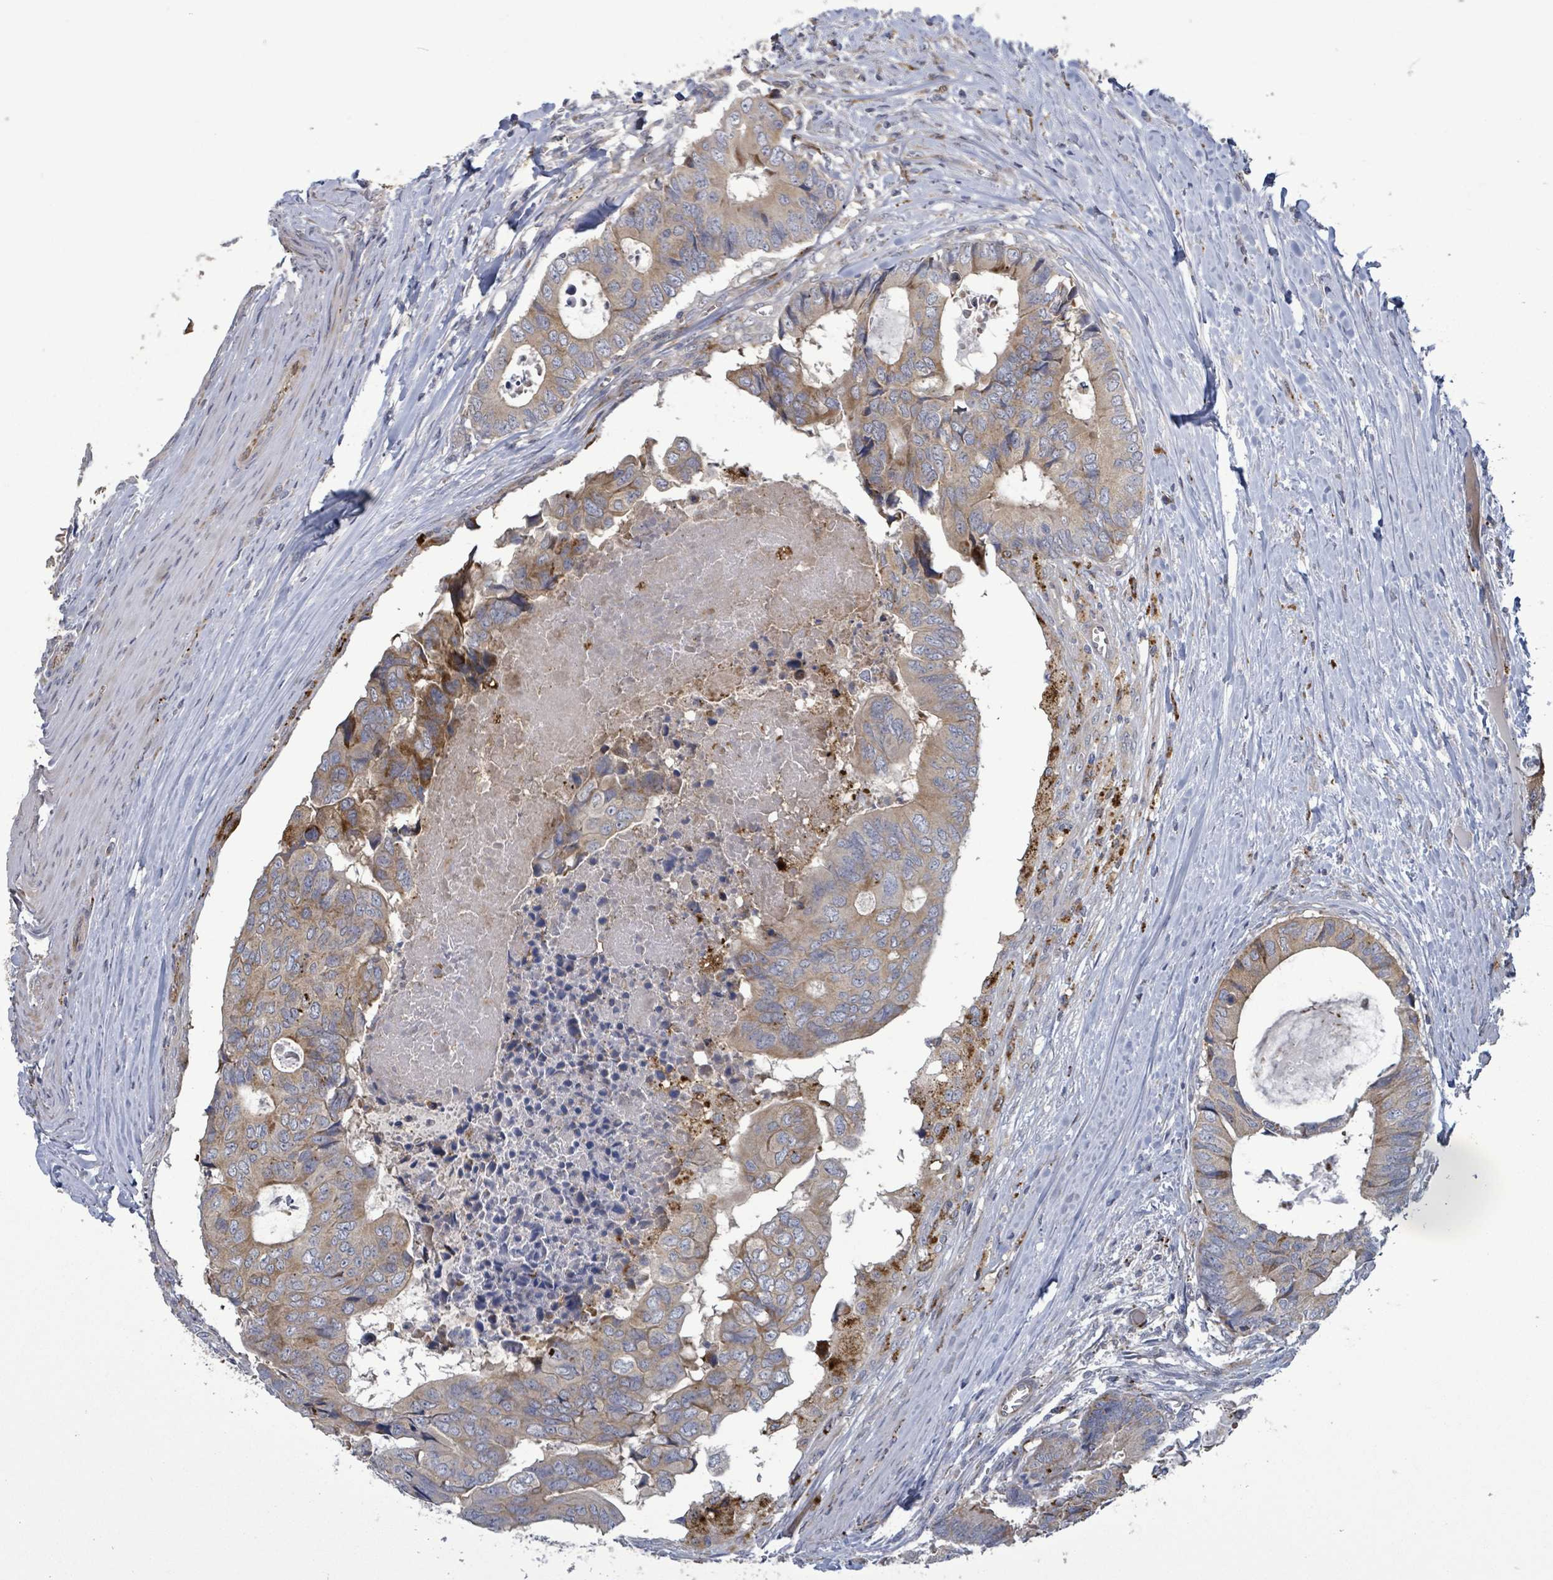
{"staining": {"intensity": "moderate", "quantity": ">75%", "location": "cytoplasmic/membranous"}, "tissue": "colorectal cancer", "cell_type": "Tumor cells", "image_type": "cancer", "snomed": [{"axis": "morphology", "description": "Adenocarcinoma, NOS"}, {"axis": "topography", "description": "Colon"}], "caption": "This is a micrograph of immunohistochemistry staining of adenocarcinoma (colorectal), which shows moderate staining in the cytoplasmic/membranous of tumor cells.", "gene": "DIPK2A", "patient": {"sex": "male", "age": 85}}